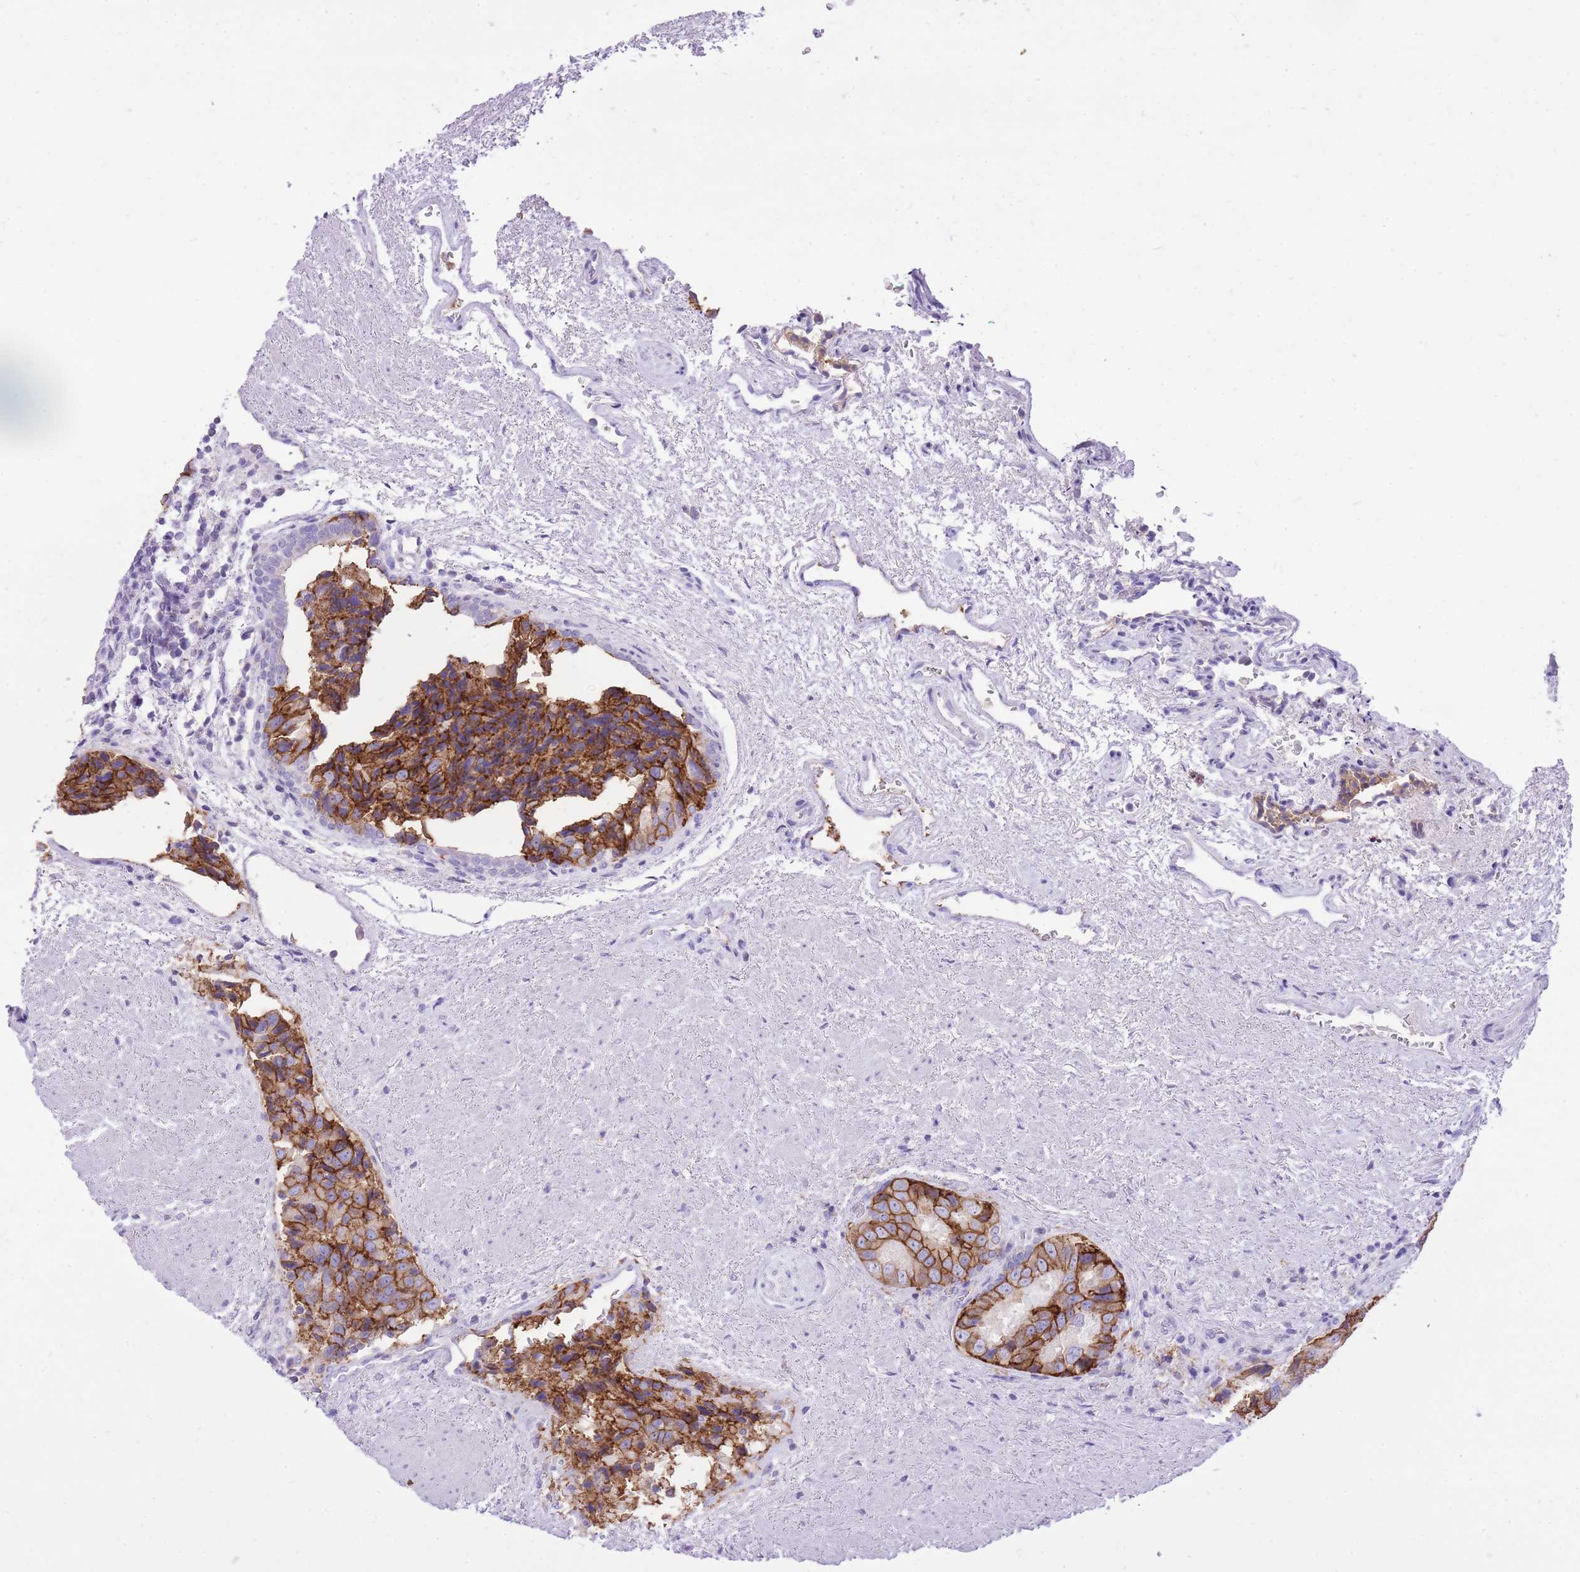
{"staining": {"intensity": "strong", "quantity": "25%-75%", "location": "cytoplasmic/membranous"}, "tissue": "prostate cancer", "cell_type": "Tumor cells", "image_type": "cancer", "snomed": [{"axis": "morphology", "description": "Adenocarcinoma, High grade"}, {"axis": "topography", "description": "Prostate"}], "caption": "Tumor cells reveal strong cytoplasmic/membranous positivity in approximately 25%-75% of cells in prostate cancer. The protein is stained brown, and the nuclei are stained in blue (DAB IHC with brightfield microscopy, high magnification).", "gene": "SLC4A4", "patient": {"sex": "male", "age": 70}}